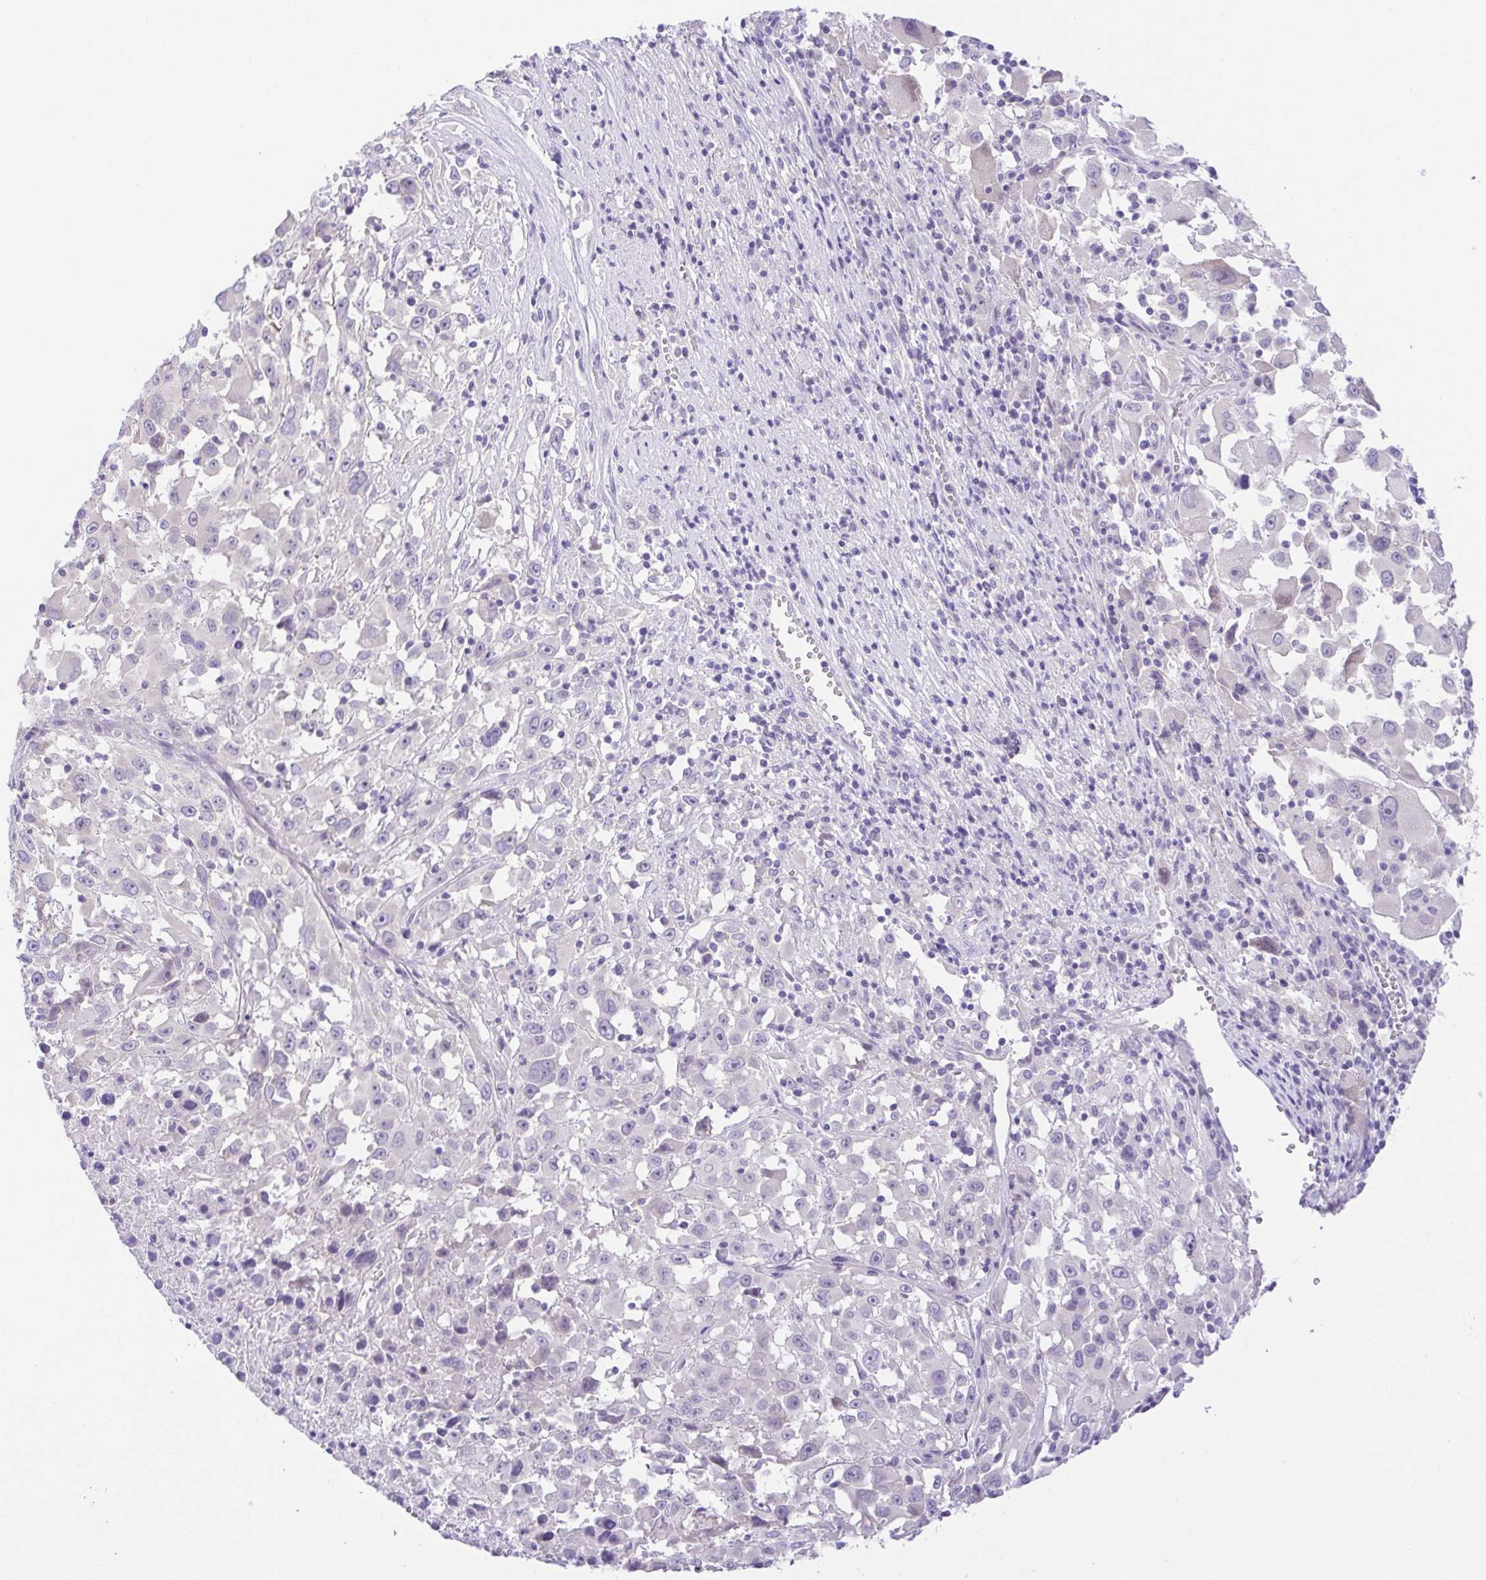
{"staining": {"intensity": "negative", "quantity": "none", "location": "none"}, "tissue": "melanoma", "cell_type": "Tumor cells", "image_type": "cancer", "snomed": [{"axis": "morphology", "description": "Malignant melanoma, Metastatic site"}, {"axis": "topography", "description": "Soft tissue"}], "caption": "Tumor cells are negative for protein expression in human melanoma. (IHC, brightfield microscopy, high magnification).", "gene": "LUZP4", "patient": {"sex": "male", "age": 50}}